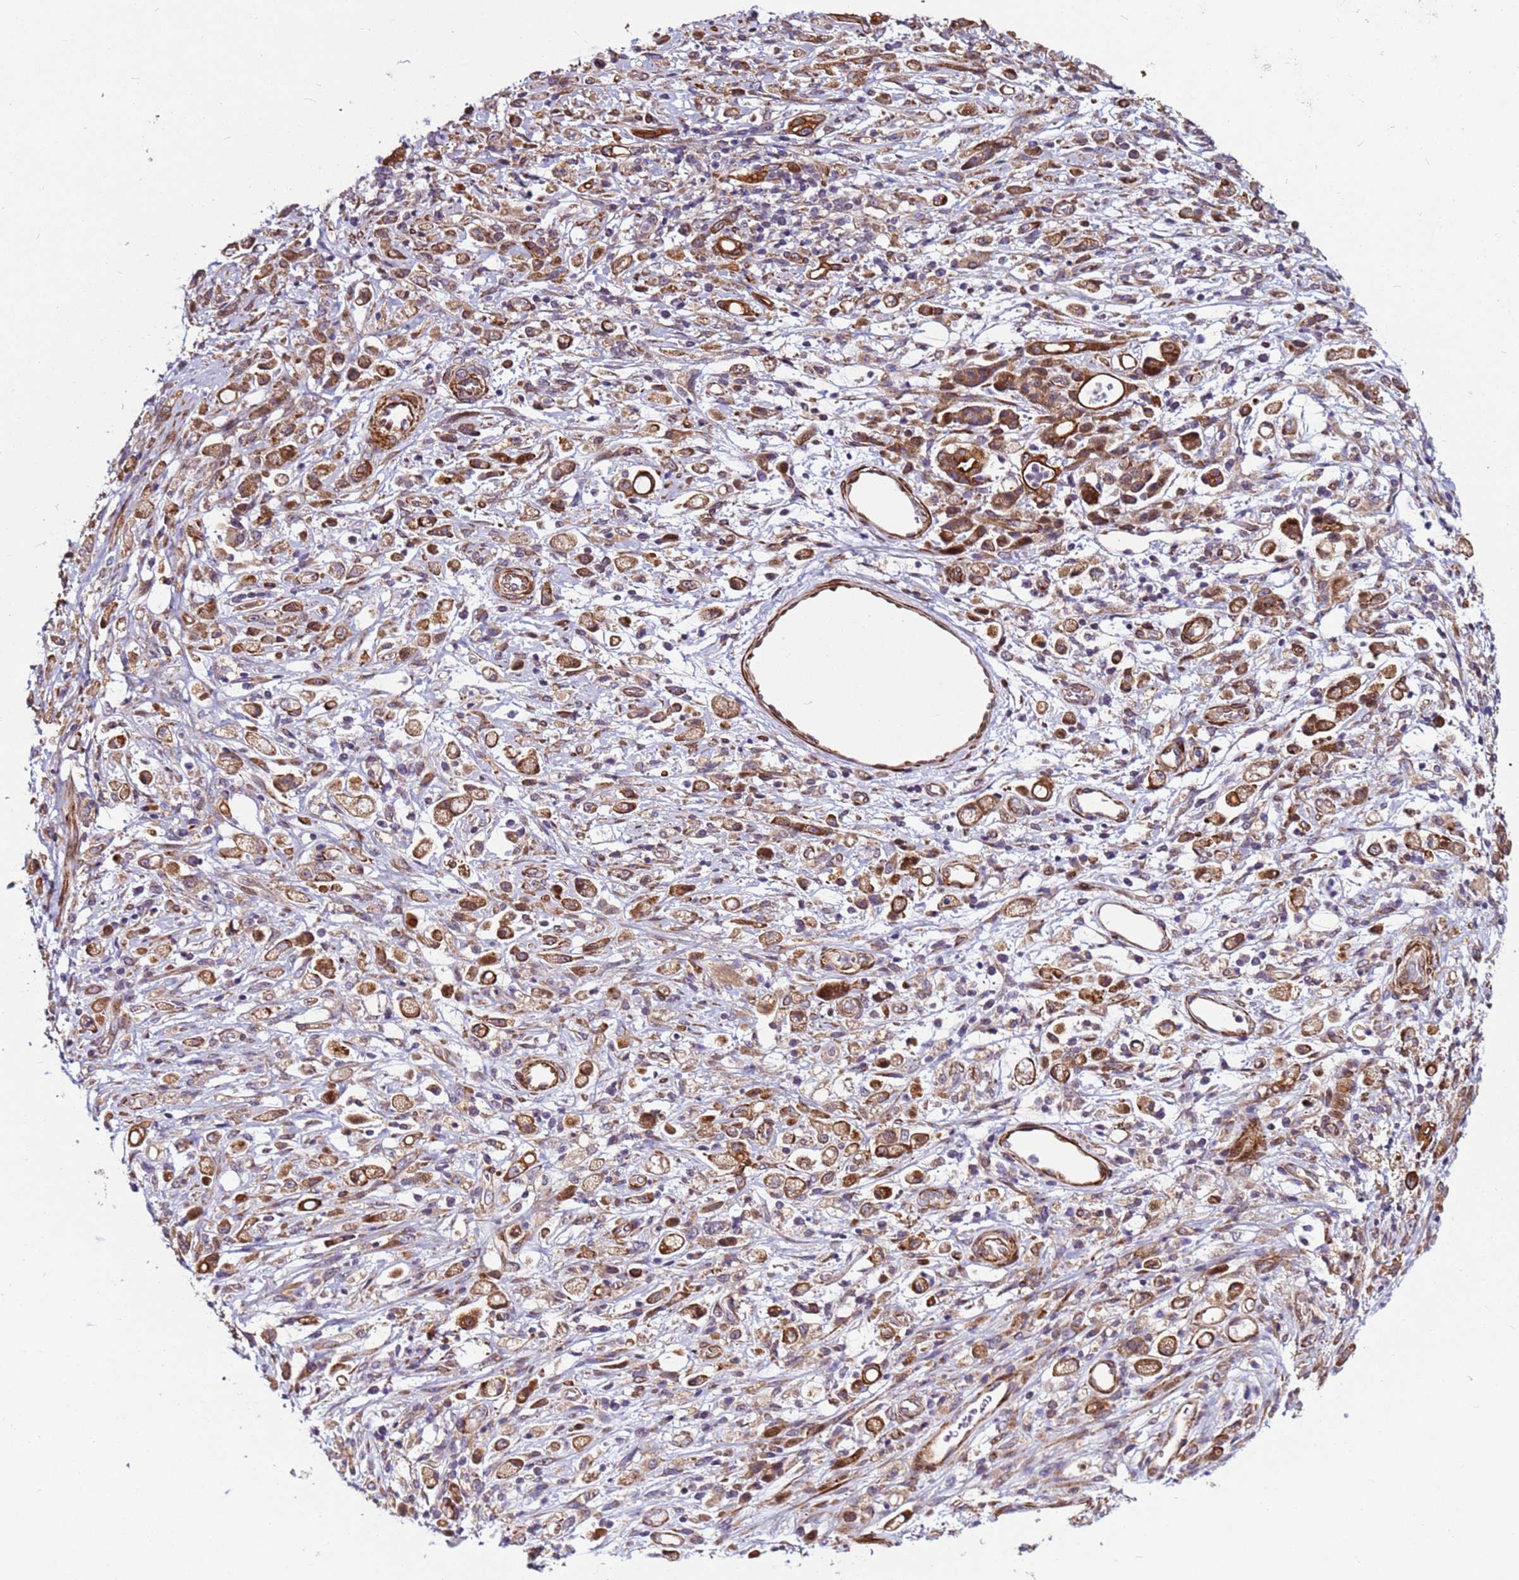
{"staining": {"intensity": "moderate", "quantity": ">75%", "location": "cytoplasmic/membranous"}, "tissue": "stomach cancer", "cell_type": "Tumor cells", "image_type": "cancer", "snomed": [{"axis": "morphology", "description": "Adenocarcinoma, NOS"}, {"axis": "topography", "description": "Stomach"}], "caption": "The micrograph reveals a brown stain indicating the presence of a protein in the cytoplasmic/membranous of tumor cells in adenocarcinoma (stomach).", "gene": "MCRIP1", "patient": {"sex": "female", "age": 60}}